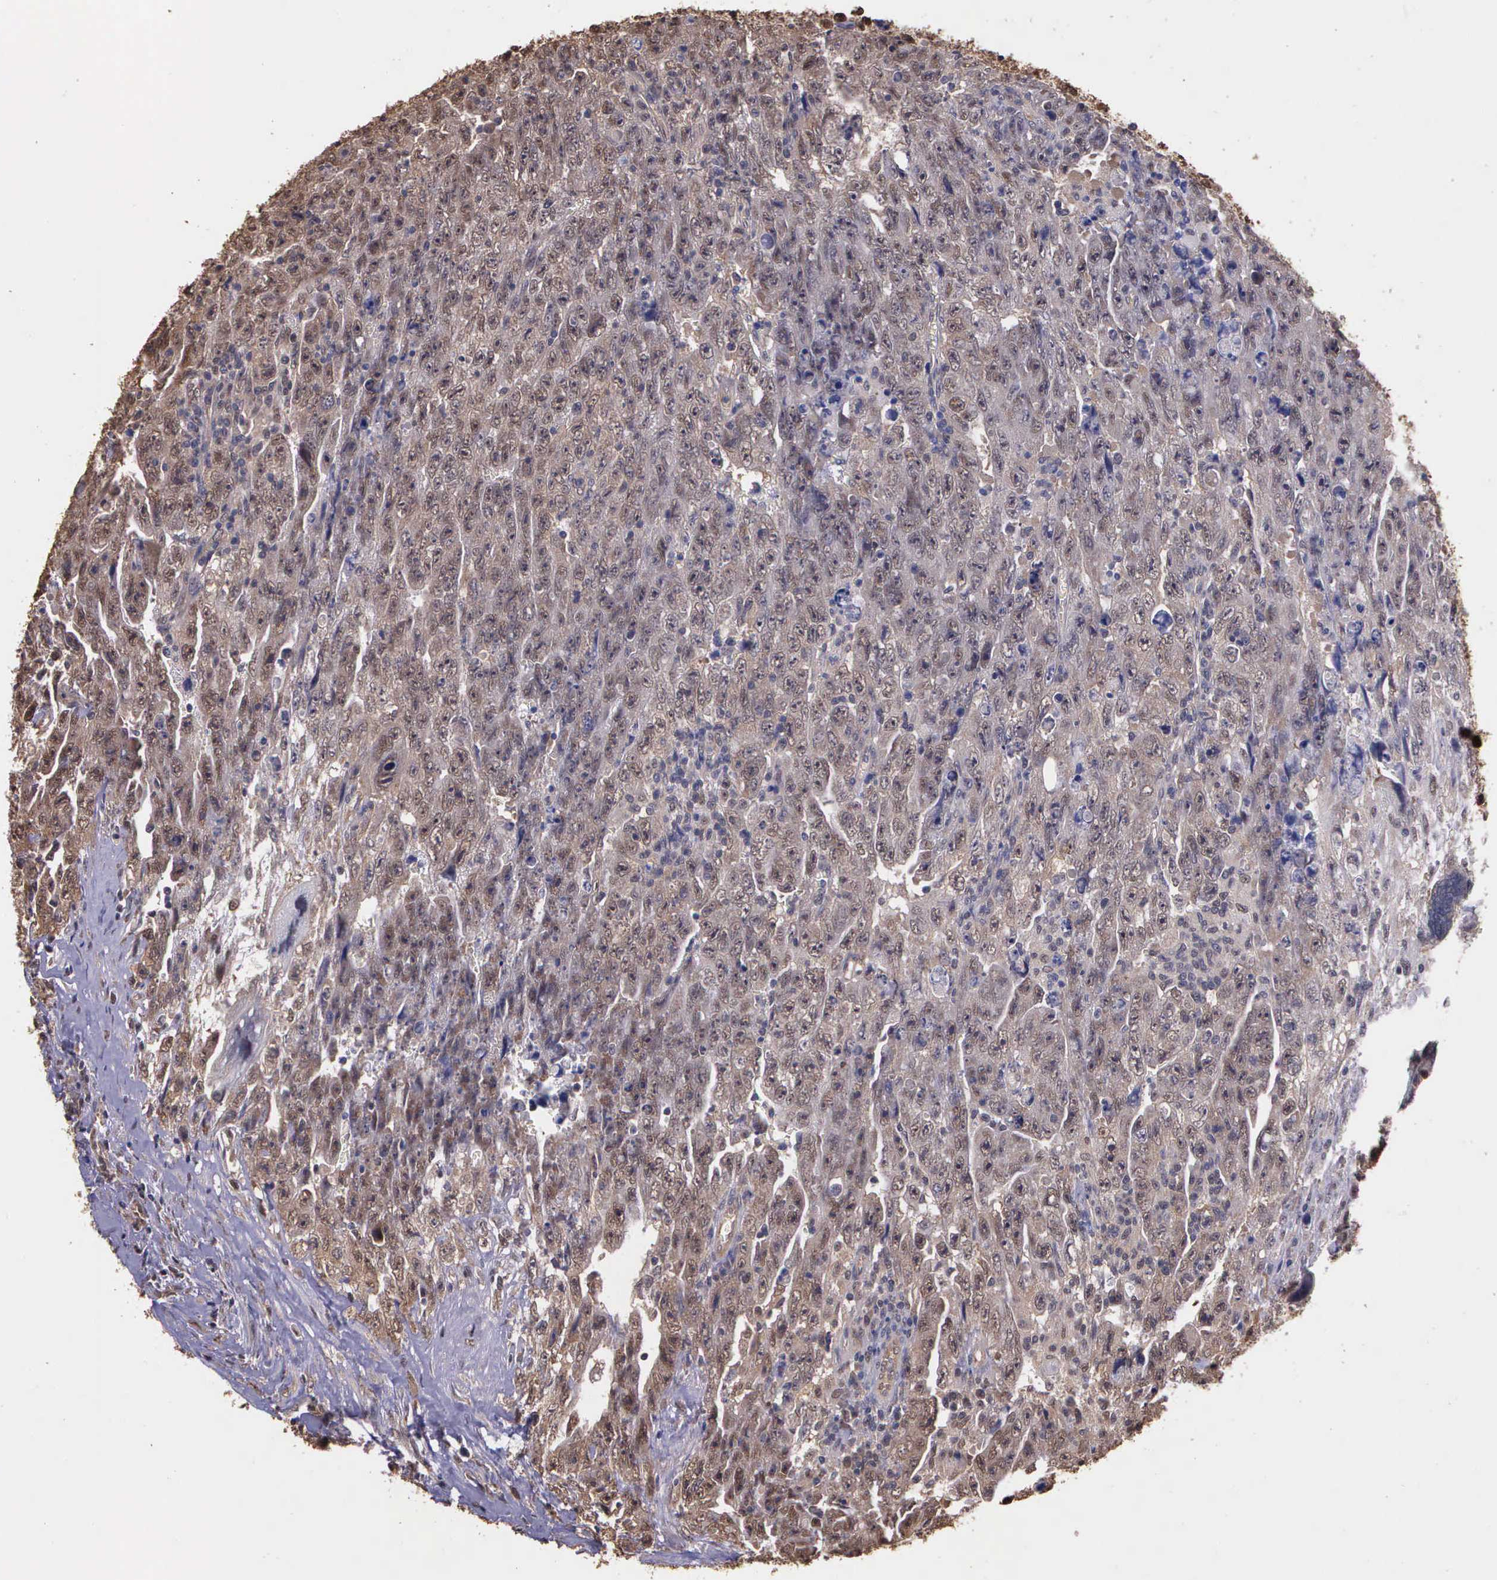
{"staining": {"intensity": "strong", "quantity": ">75%", "location": "cytoplasmic/membranous,nuclear"}, "tissue": "testis cancer", "cell_type": "Tumor cells", "image_type": "cancer", "snomed": [{"axis": "morphology", "description": "Carcinoma, Embryonal, NOS"}, {"axis": "topography", "description": "Testis"}], "caption": "IHC histopathology image of testis embryonal carcinoma stained for a protein (brown), which exhibits high levels of strong cytoplasmic/membranous and nuclear positivity in approximately >75% of tumor cells.", "gene": "PSMC1", "patient": {"sex": "male", "age": 28}}